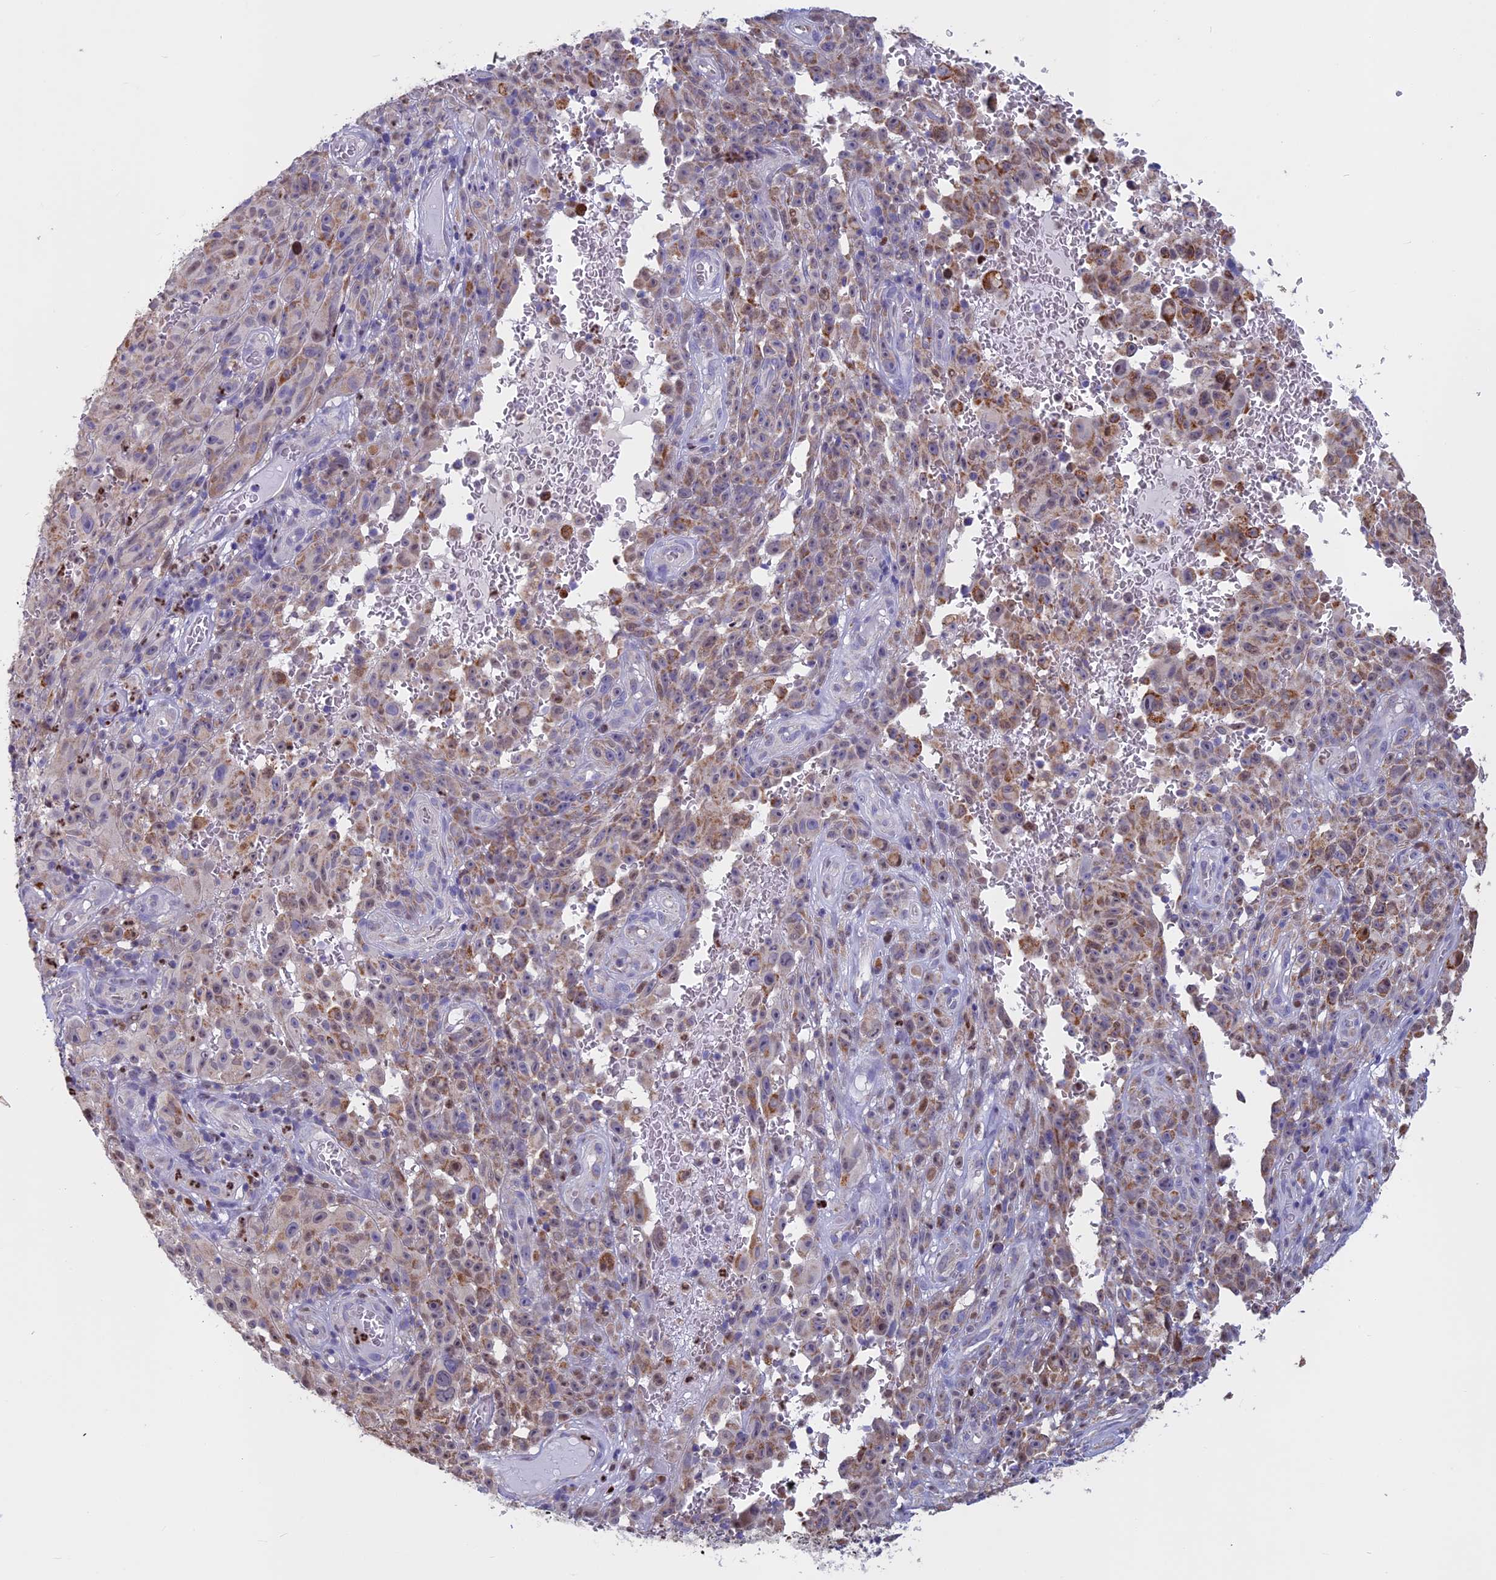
{"staining": {"intensity": "weak", "quantity": "25%-75%", "location": "cytoplasmic/membranous"}, "tissue": "melanoma", "cell_type": "Tumor cells", "image_type": "cancer", "snomed": [{"axis": "morphology", "description": "Malignant melanoma, NOS"}, {"axis": "topography", "description": "Skin"}], "caption": "Tumor cells display low levels of weak cytoplasmic/membranous positivity in approximately 25%-75% of cells in malignant melanoma.", "gene": "ACSS1", "patient": {"sex": "female", "age": 82}}